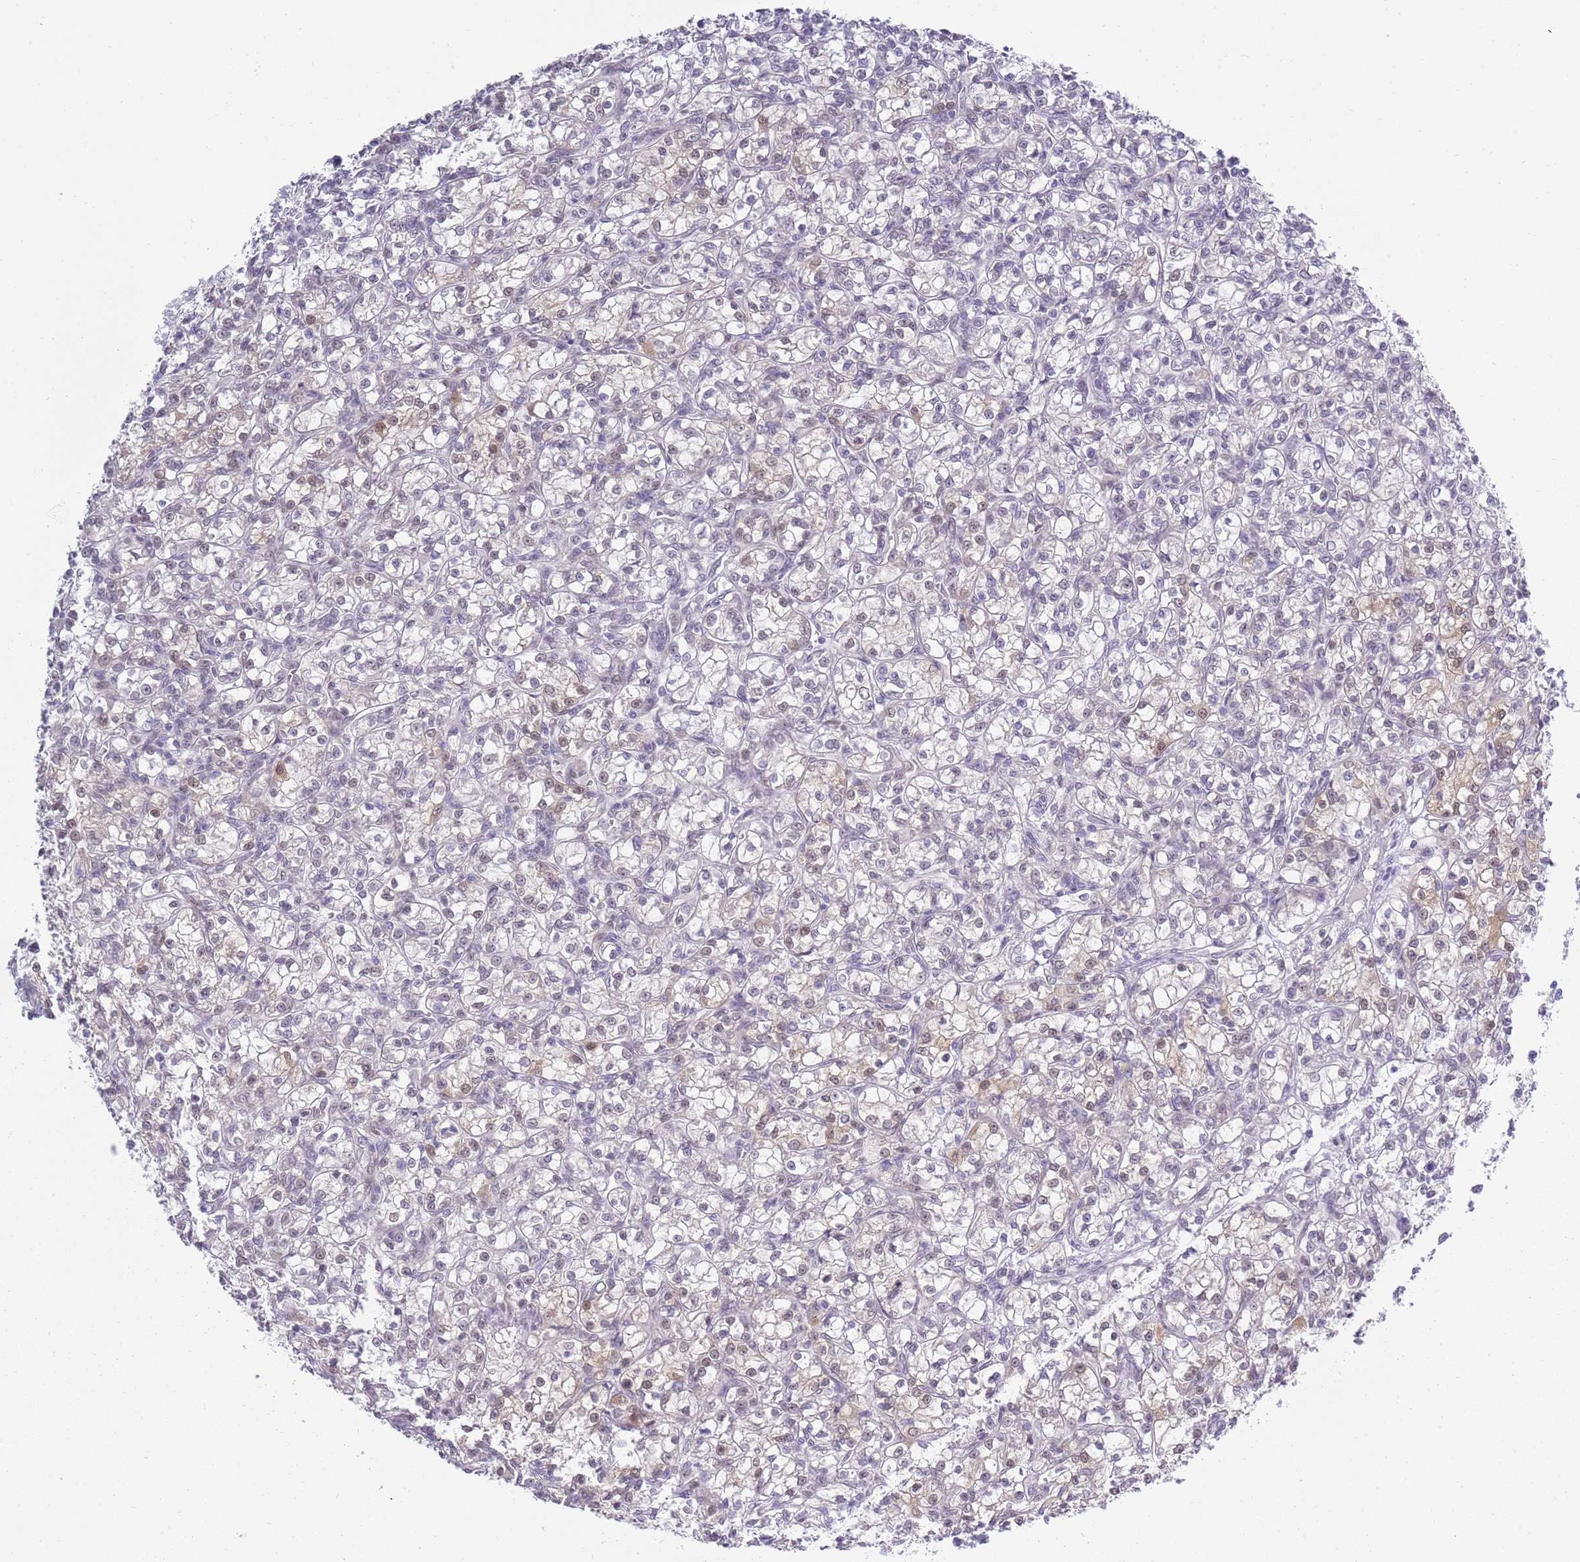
{"staining": {"intensity": "moderate", "quantity": "<25%", "location": "cytoplasmic/membranous,nuclear"}, "tissue": "renal cancer", "cell_type": "Tumor cells", "image_type": "cancer", "snomed": [{"axis": "morphology", "description": "Adenocarcinoma, NOS"}, {"axis": "topography", "description": "Kidney"}], "caption": "A histopathology image showing moderate cytoplasmic/membranous and nuclear expression in approximately <25% of tumor cells in renal cancer (adenocarcinoma), as visualized by brown immunohistochemical staining.", "gene": "SEPHS2", "patient": {"sex": "female", "age": 59}}